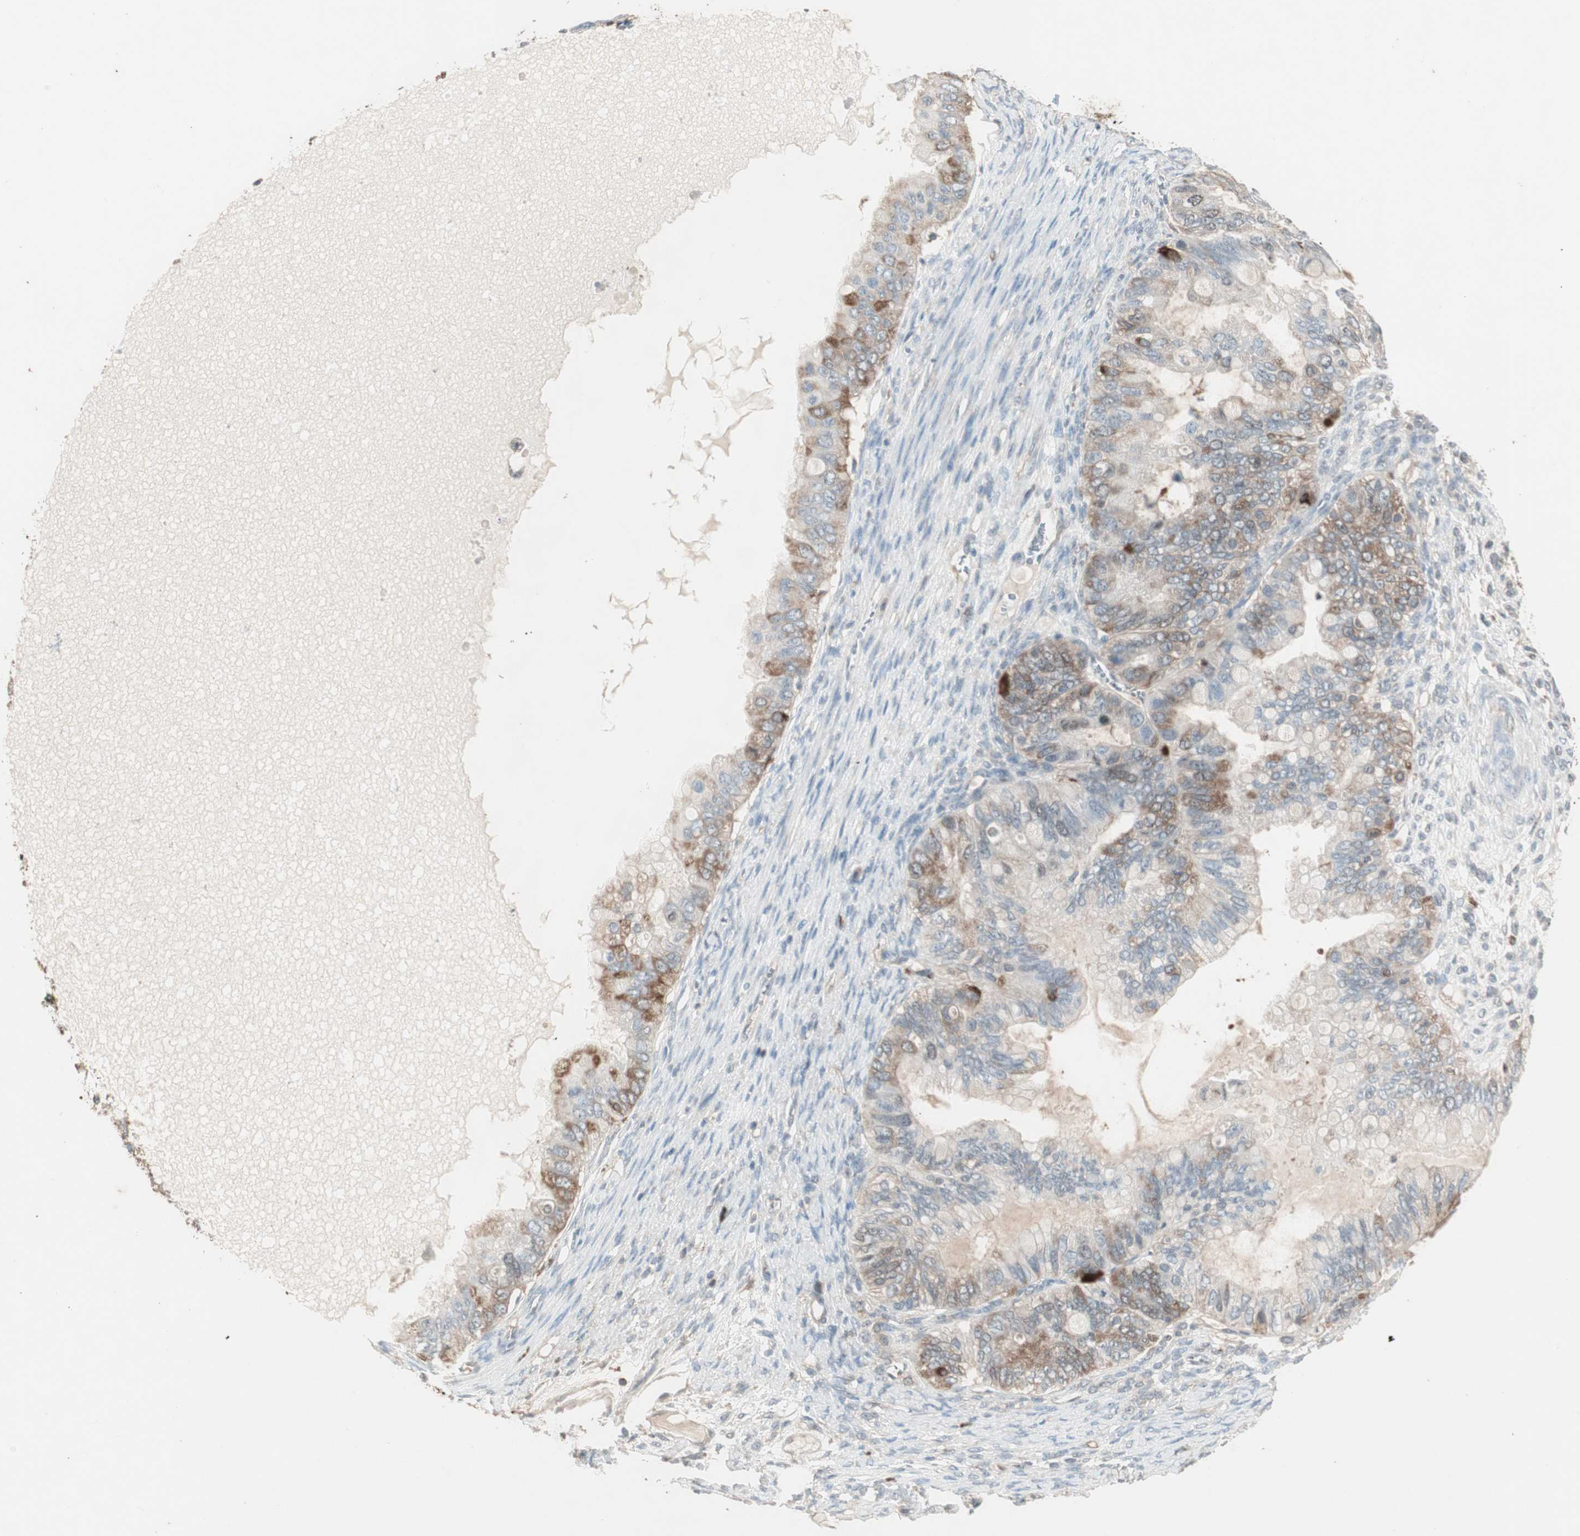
{"staining": {"intensity": "moderate", "quantity": "25%-75%", "location": "cytoplasmic/membranous"}, "tissue": "ovarian cancer", "cell_type": "Tumor cells", "image_type": "cancer", "snomed": [{"axis": "morphology", "description": "Cystadenocarcinoma, mucinous, NOS"}, {"axis": "topography", "description": "Ovary"}], "caption": "Brown immunohistochemical staining in mucinous cystadenocarcinoma (ovarian) demonstrates moderate cytoplasmic/membranous expression in approximately 25%-75% of tumor cells. (brown staining indicates protein expression, while blue staining denotes nuclei).", "gene": "MMP3", "patient": {"sex": "female", "age": 80}}